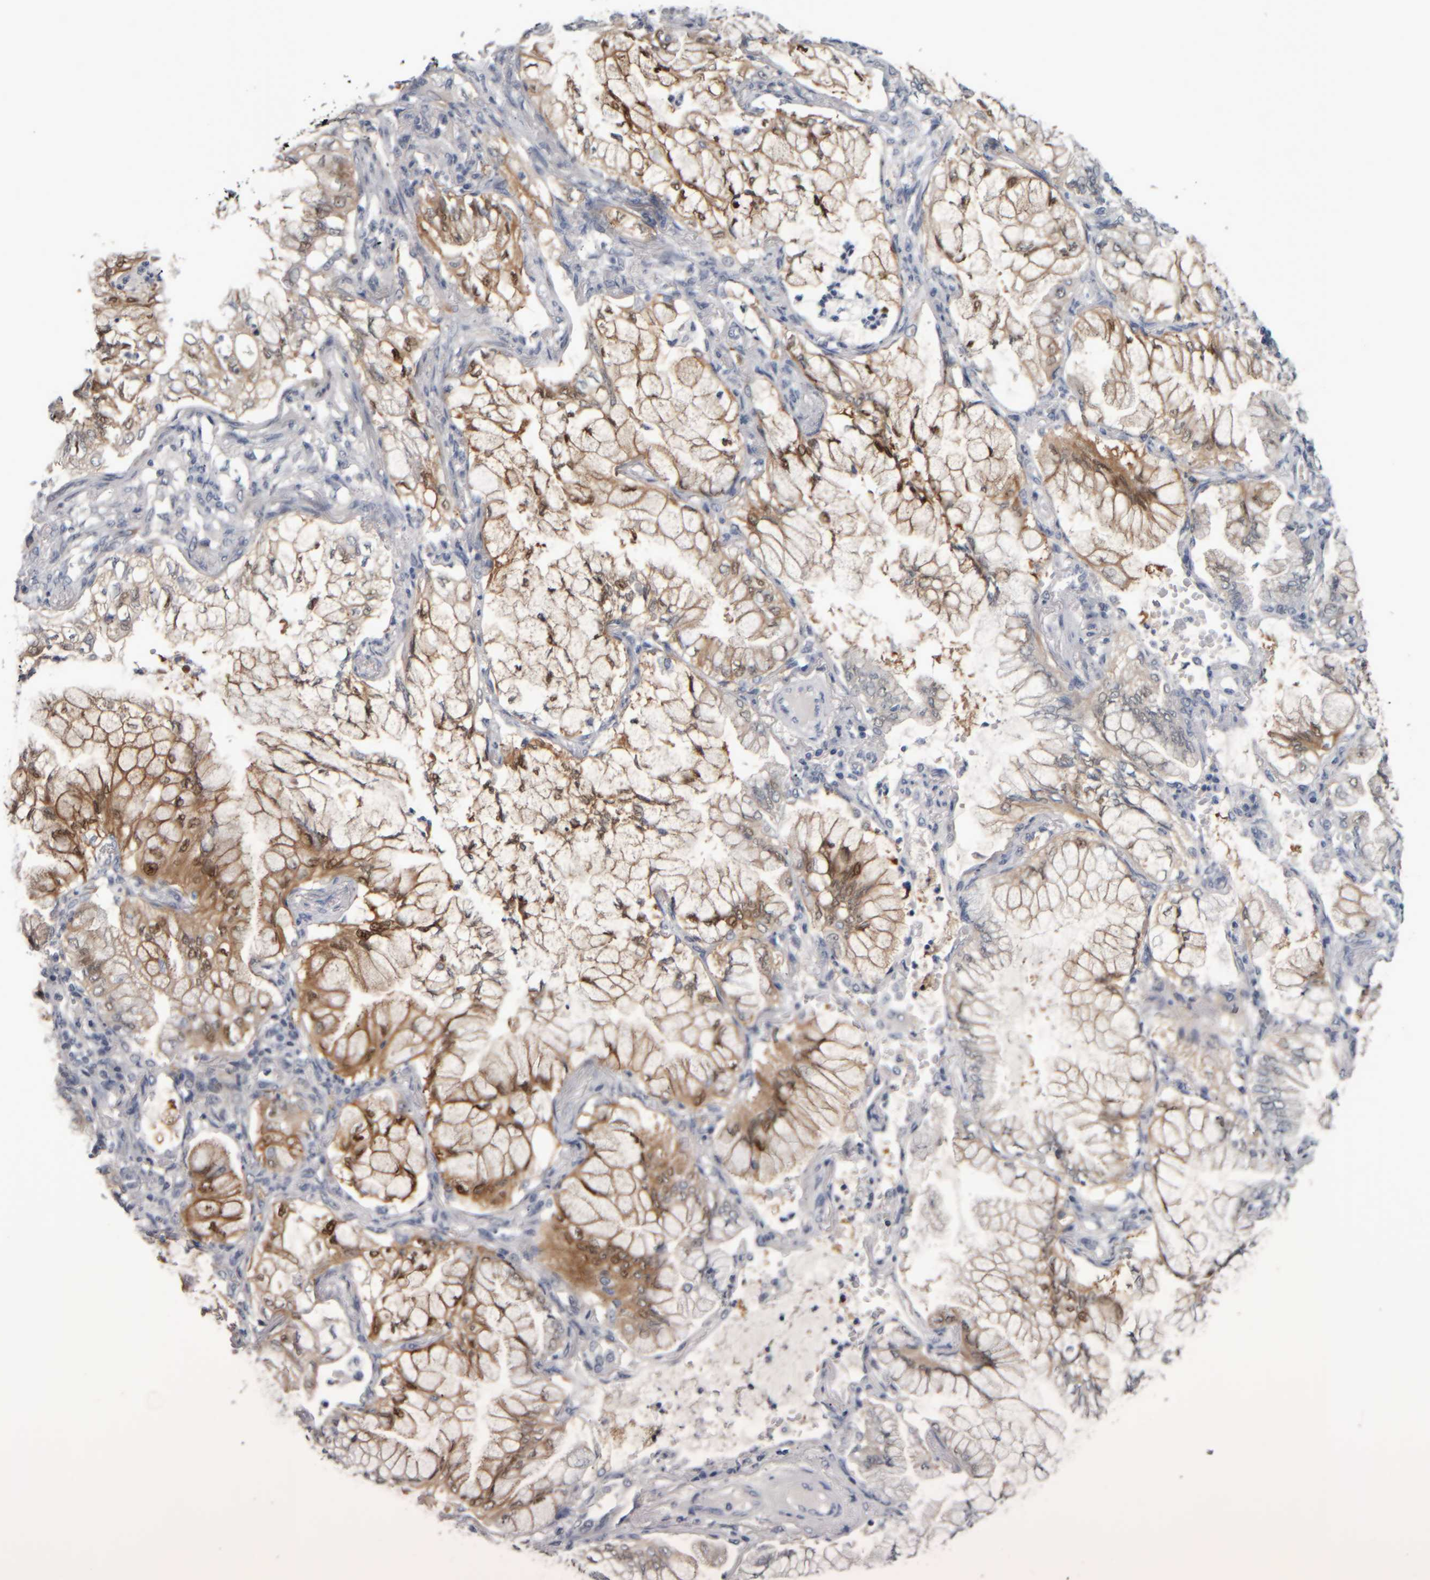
{"staining": {"intensity": "moderate", "quantity": ">75%", "location": "cytoplasmic/membranous,nuclear"}, "tissue": "lung cancer", "cell_type": "Tumor cells", "image_type": "cancer", "snomed": [{"axis": "morphology", "description": "Adenocarcinoma, NOS"}, {"axis": "topography", "description": "Lung"}], "caption": "Immunohistochemical staining of human lung cancer exhibits medium levels of moderate cytoplasmic/membranous and nuclear expression in about >75% of tumor cells.", "gene": "COL14A1", "patient": {"sex": "female", "age": 70}}